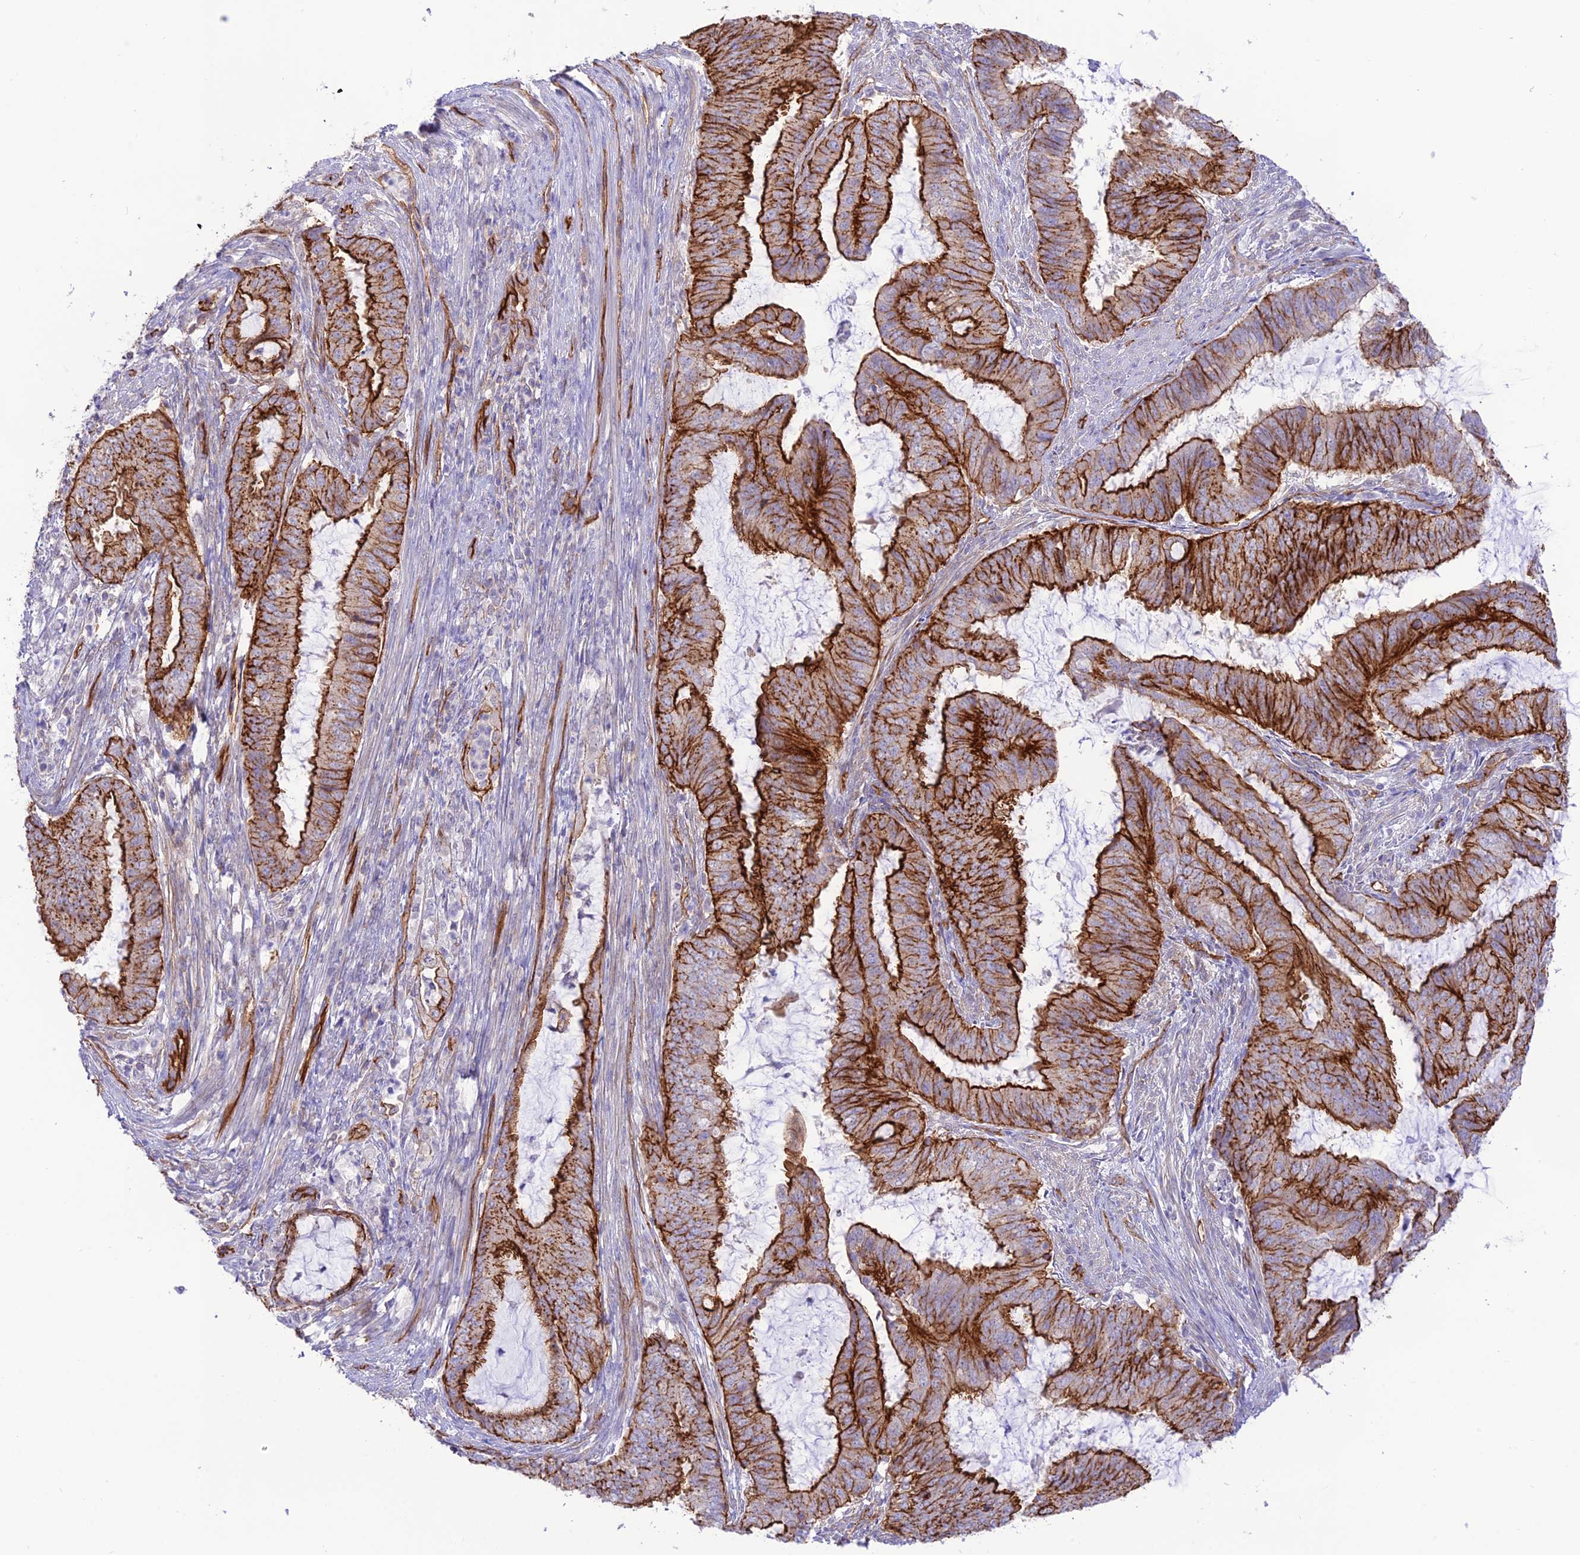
{"staining": {"intensity": "strong", "quantity": ">75%", "location": "cytoplasmic/membranous"}, "tissue": "endometrial cancer", "cell_type": "Tumor cells", "image_type": "cancer", "snomed": [{"axis": "morphology", "description": "Adenocarcinoma, NOS"}, {"axis": "topography", "description": "Endometrium"}], "caption": "Adenocarcinoma (endometrial) stained with IHC displays strong cytoplasmic/membranous positivity in about >75% of tumor cells. Nuclei are stained in blue.", "gene": "YPEL5", "patient": {"sex": "female", "age": 51}}